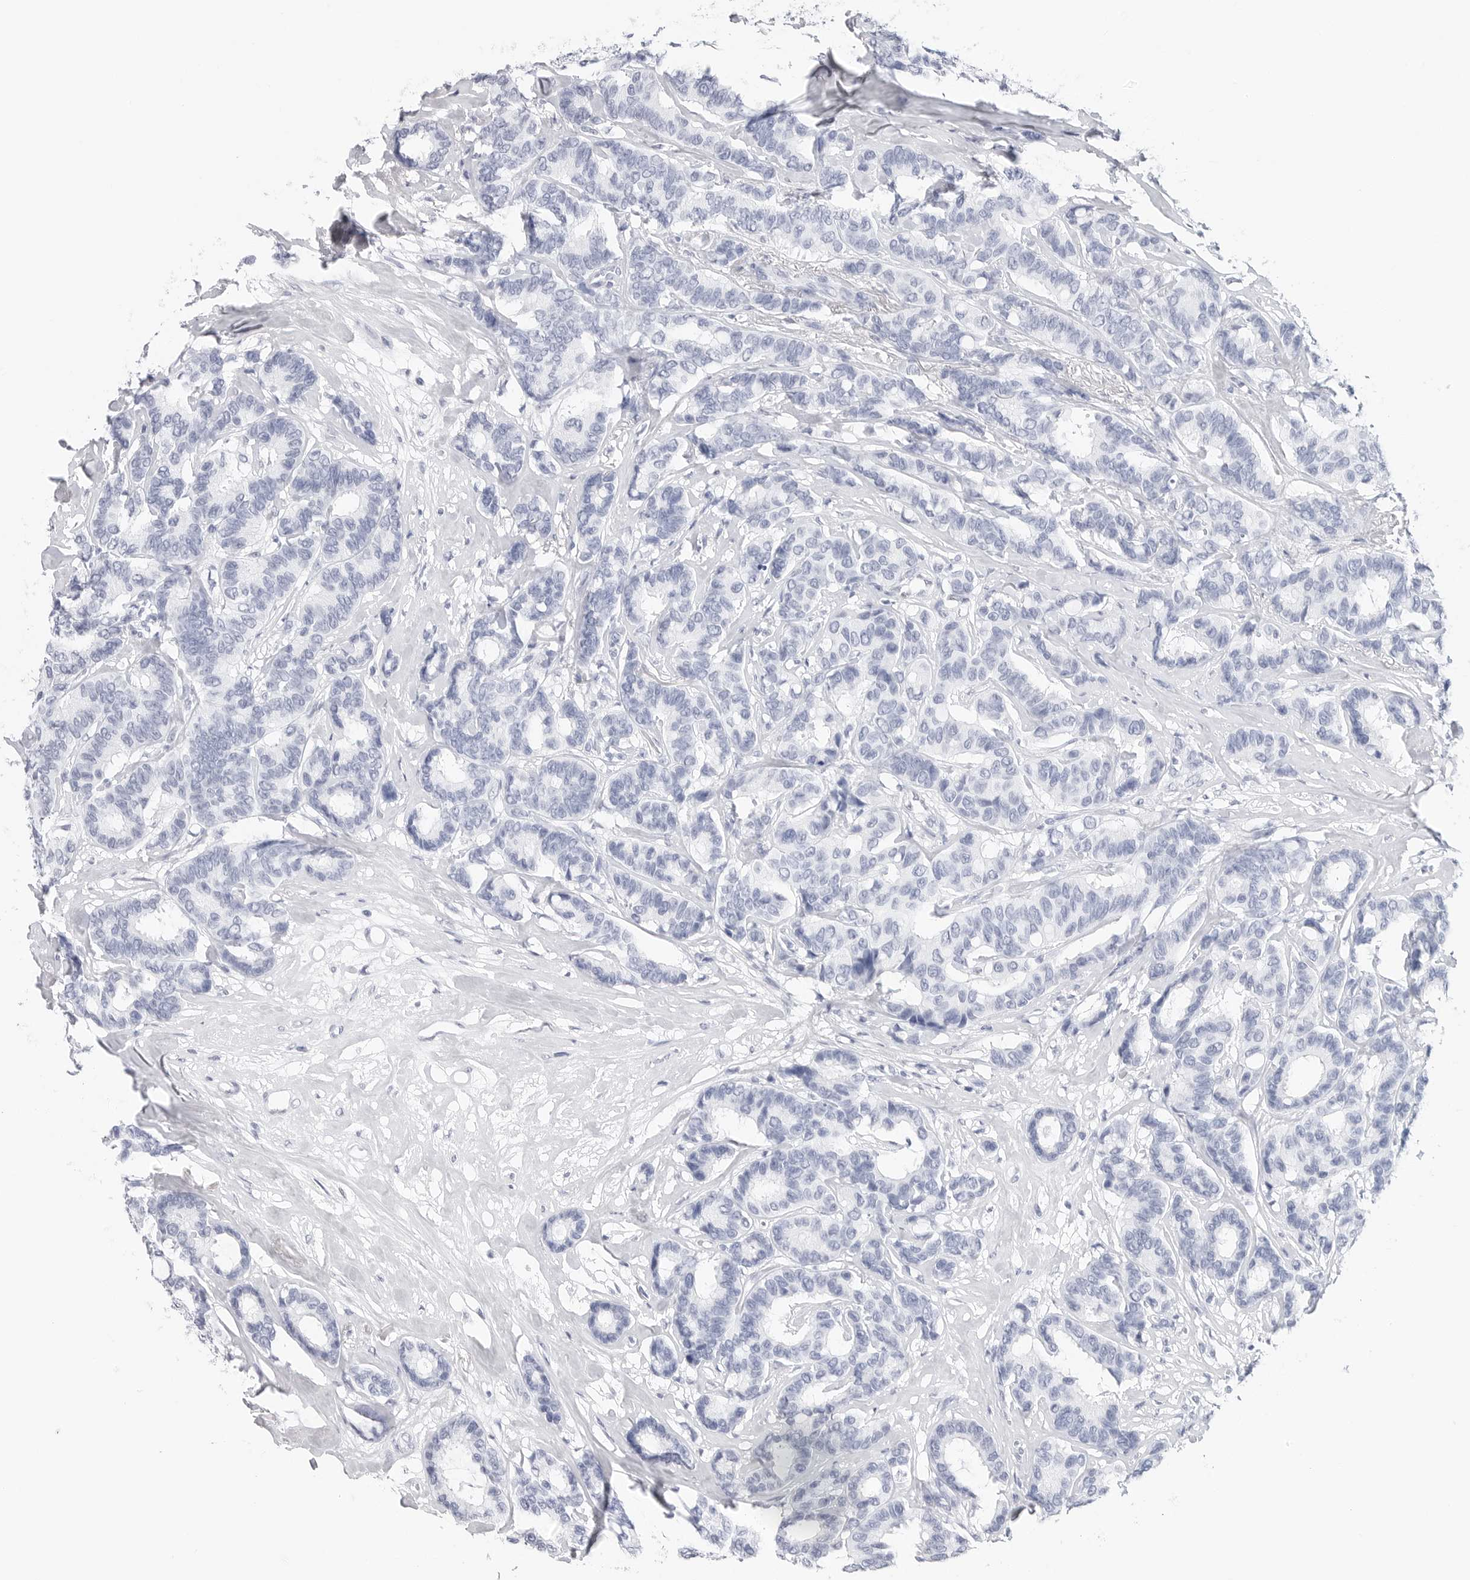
{"staining": {"intensity": "negative", "quantity": "none", "location": "none"}, "tissue": "breast cancer", "cell_type": "Tumor cells", "image_type": "cancer", "snomed": [{"axis": "morphology", "description": "Duct carcinoma"}, {"axis": "topography", "description": "Breast"}], "caption": "High power microscopy photomicrograph of an immunohistochemistry image of invasive ductal carcinoma (breast), revealing no significant expression in tumor cells.", "gene": "SLC19A1", "patient": {"sex": "female", "age": 87}}